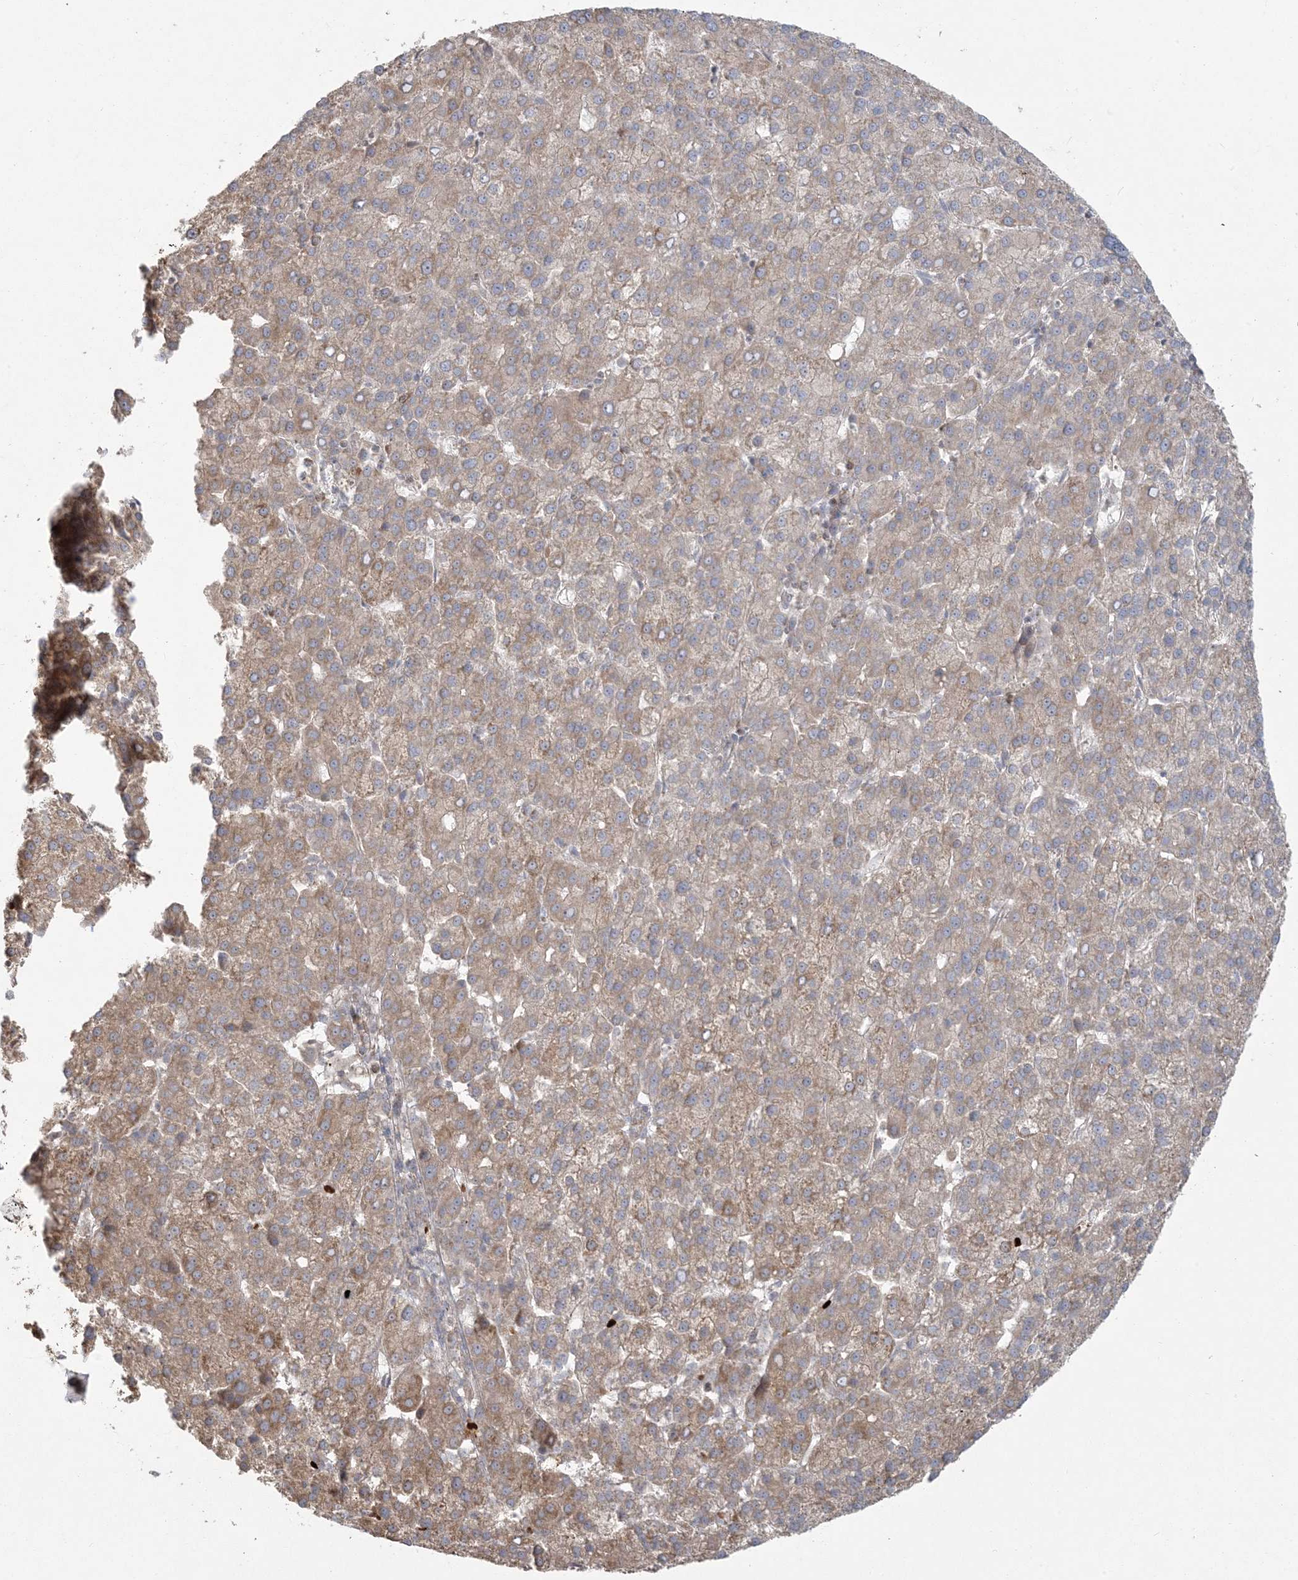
{"staining": {"intensity": "moderate", "quantity": "<25%", "location": "cytoplasmic/membranous"}, "tissue": "liver cancer", "cell_type": "Tumor cells", "image_type": "cancer", "snomed": [{"axis": "morphology", "description": "Carcinoma, Hepatocellular, NOS"}, {"axis": "topography", "description": "Liver"}], "caption": "Protein staining by immunohistochemistry (IHC) exhibits moderate cytoplasmic/membranous staining in approximately <25% of tumor cells in hepatocellular carcinoma (liver).", "gene": "ABCF3", "patient": {"sex": "female", "age": 58}}